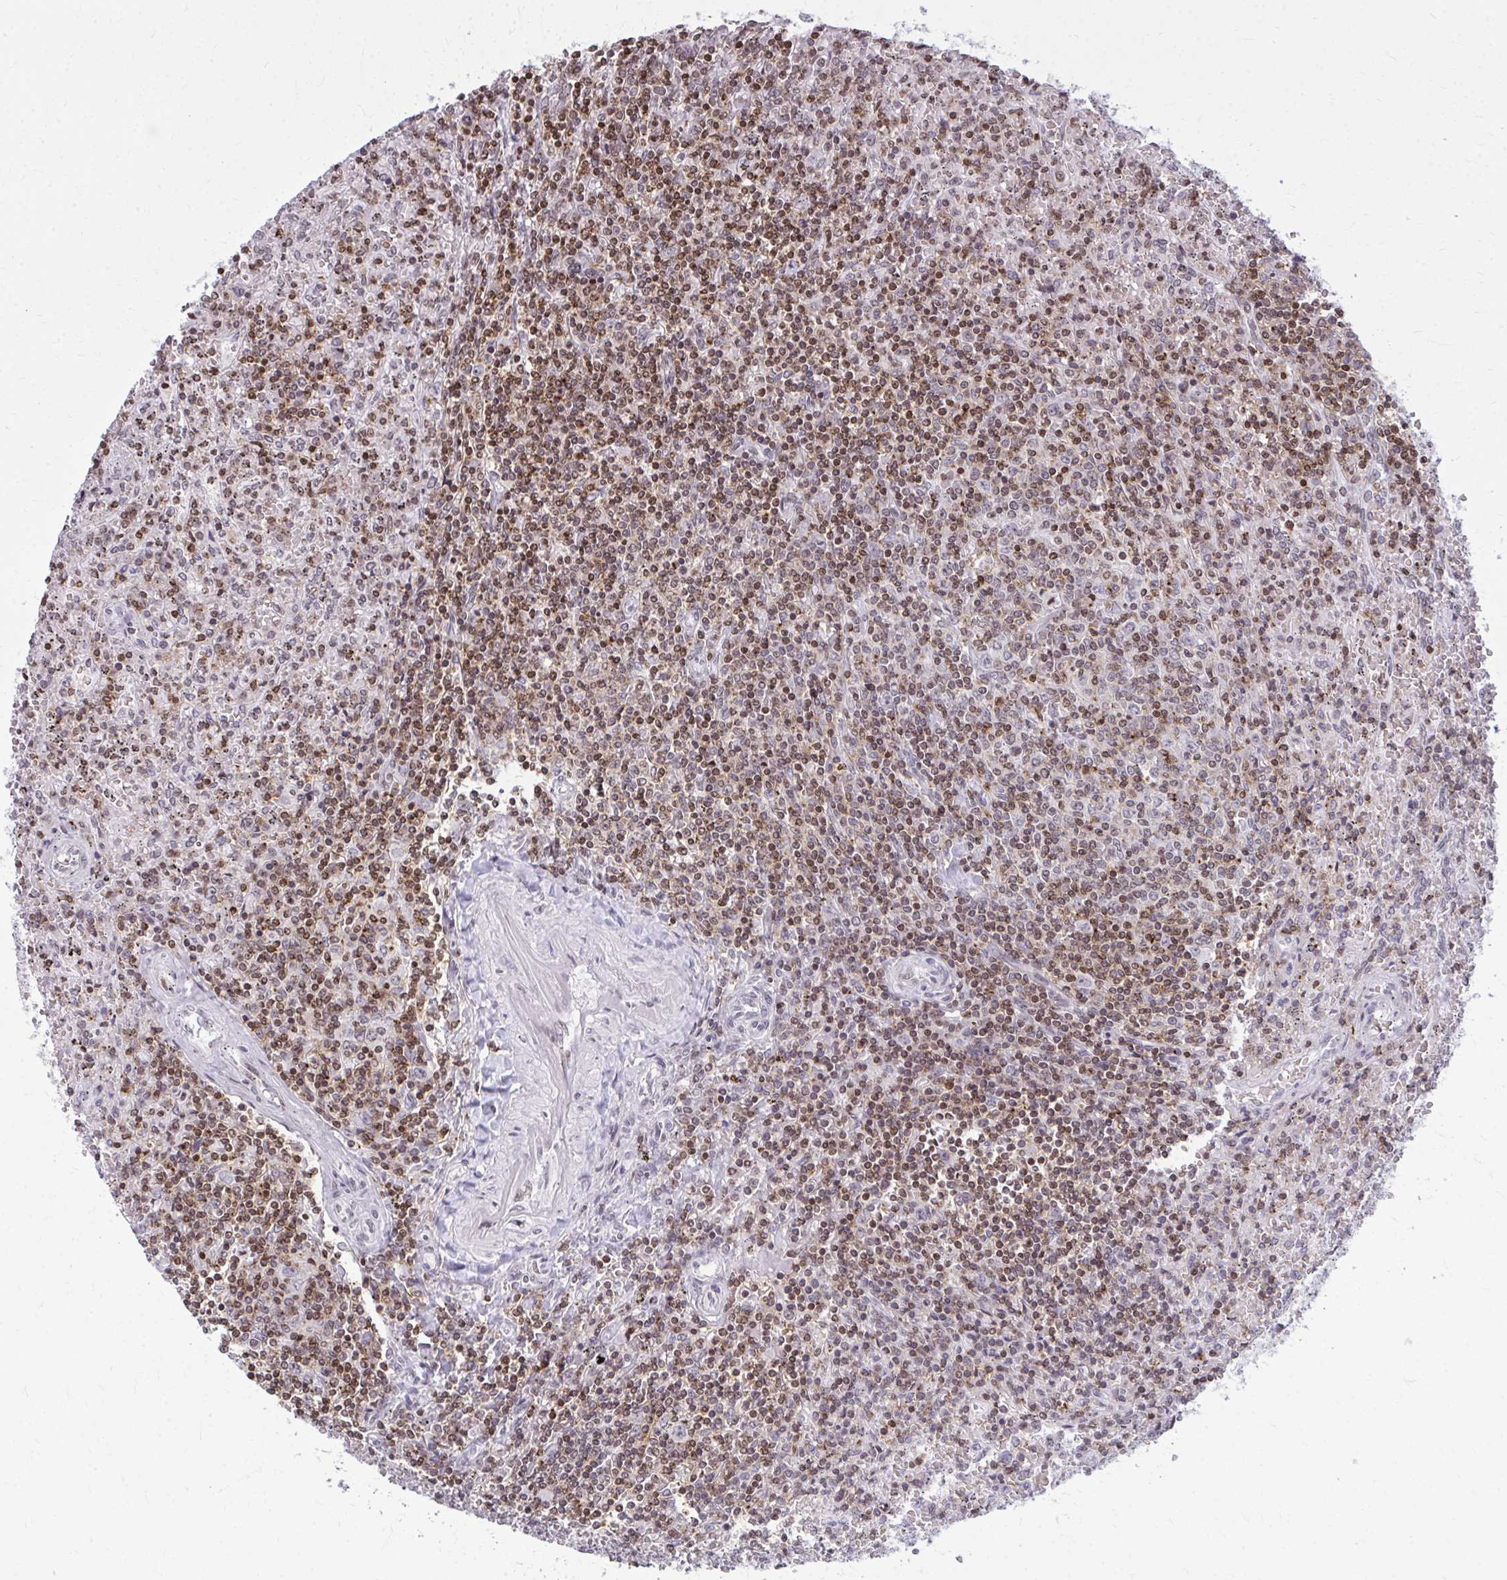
{"staining": {"intensity": "moderate", "quantity": ">75%", "location": "nuclear"}, "tissue": "lymphoma", "cell_type": "Tumor cells", "image_type": "cancer", "snomed": [{"axis": "morphology", "description": "Malignant lymphoma, non-Hodgkin's type, Low grade"}, {"axis": "topography", "description": "Spleen"}], "caption": "Immunohistochemical staining of human lymphoma exhibits medium levels of moderate nuclear protein staining in about >75% of tumor cells.", "gene": "AP5M1", "patient": {"sex": "female", "age": 64}}